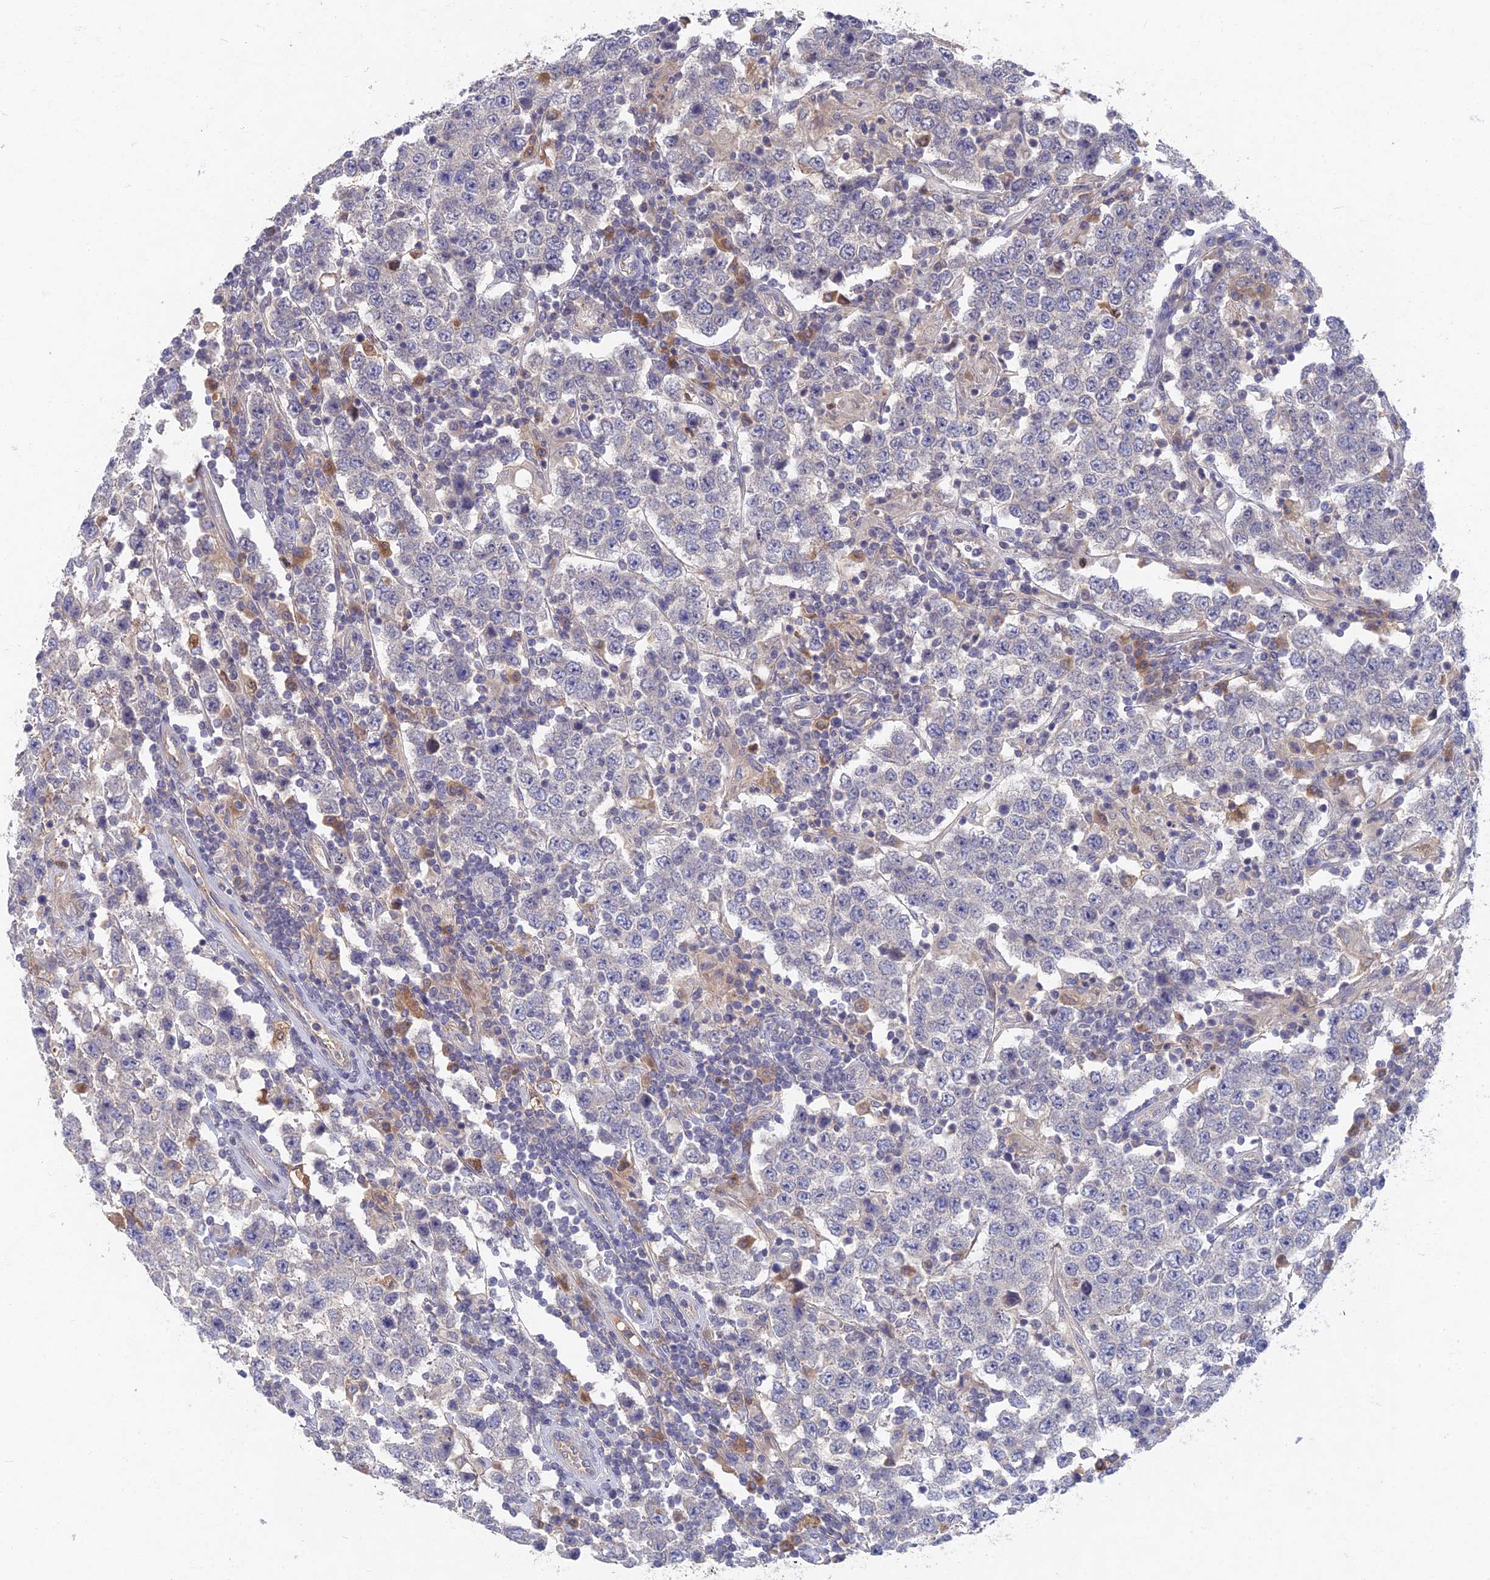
{"staining": {"intensity": "negative", "quantity": "none", "location": "none"}, "tissue": "testis cancer", "cell_type": "Tumor cells", "image_type": "cancer", "snomed": [{"axis": "morphology", "description": "Normal tissue, NOS"}, {"axis": "morphology", "description": "Urothelial carcinoma, High grade"}, {"axis": "morphology", "description": "Seminoma, NOS"}, {"axis": "morphology", "description": "Carcinoma, Embryonal, NOS"}, {"axis": "topography", "description": "Urinary bladder"}, {"axis": "topography", "description": "Testis"}], "caption": "The immunohistochemistry (IHC) histopathology image has no significant expression in tumor cells of high-grade urothelial carcinoma (testis) tissue.", "gene": "GNA15", "patient": {"sex": "male", "age": 41}}